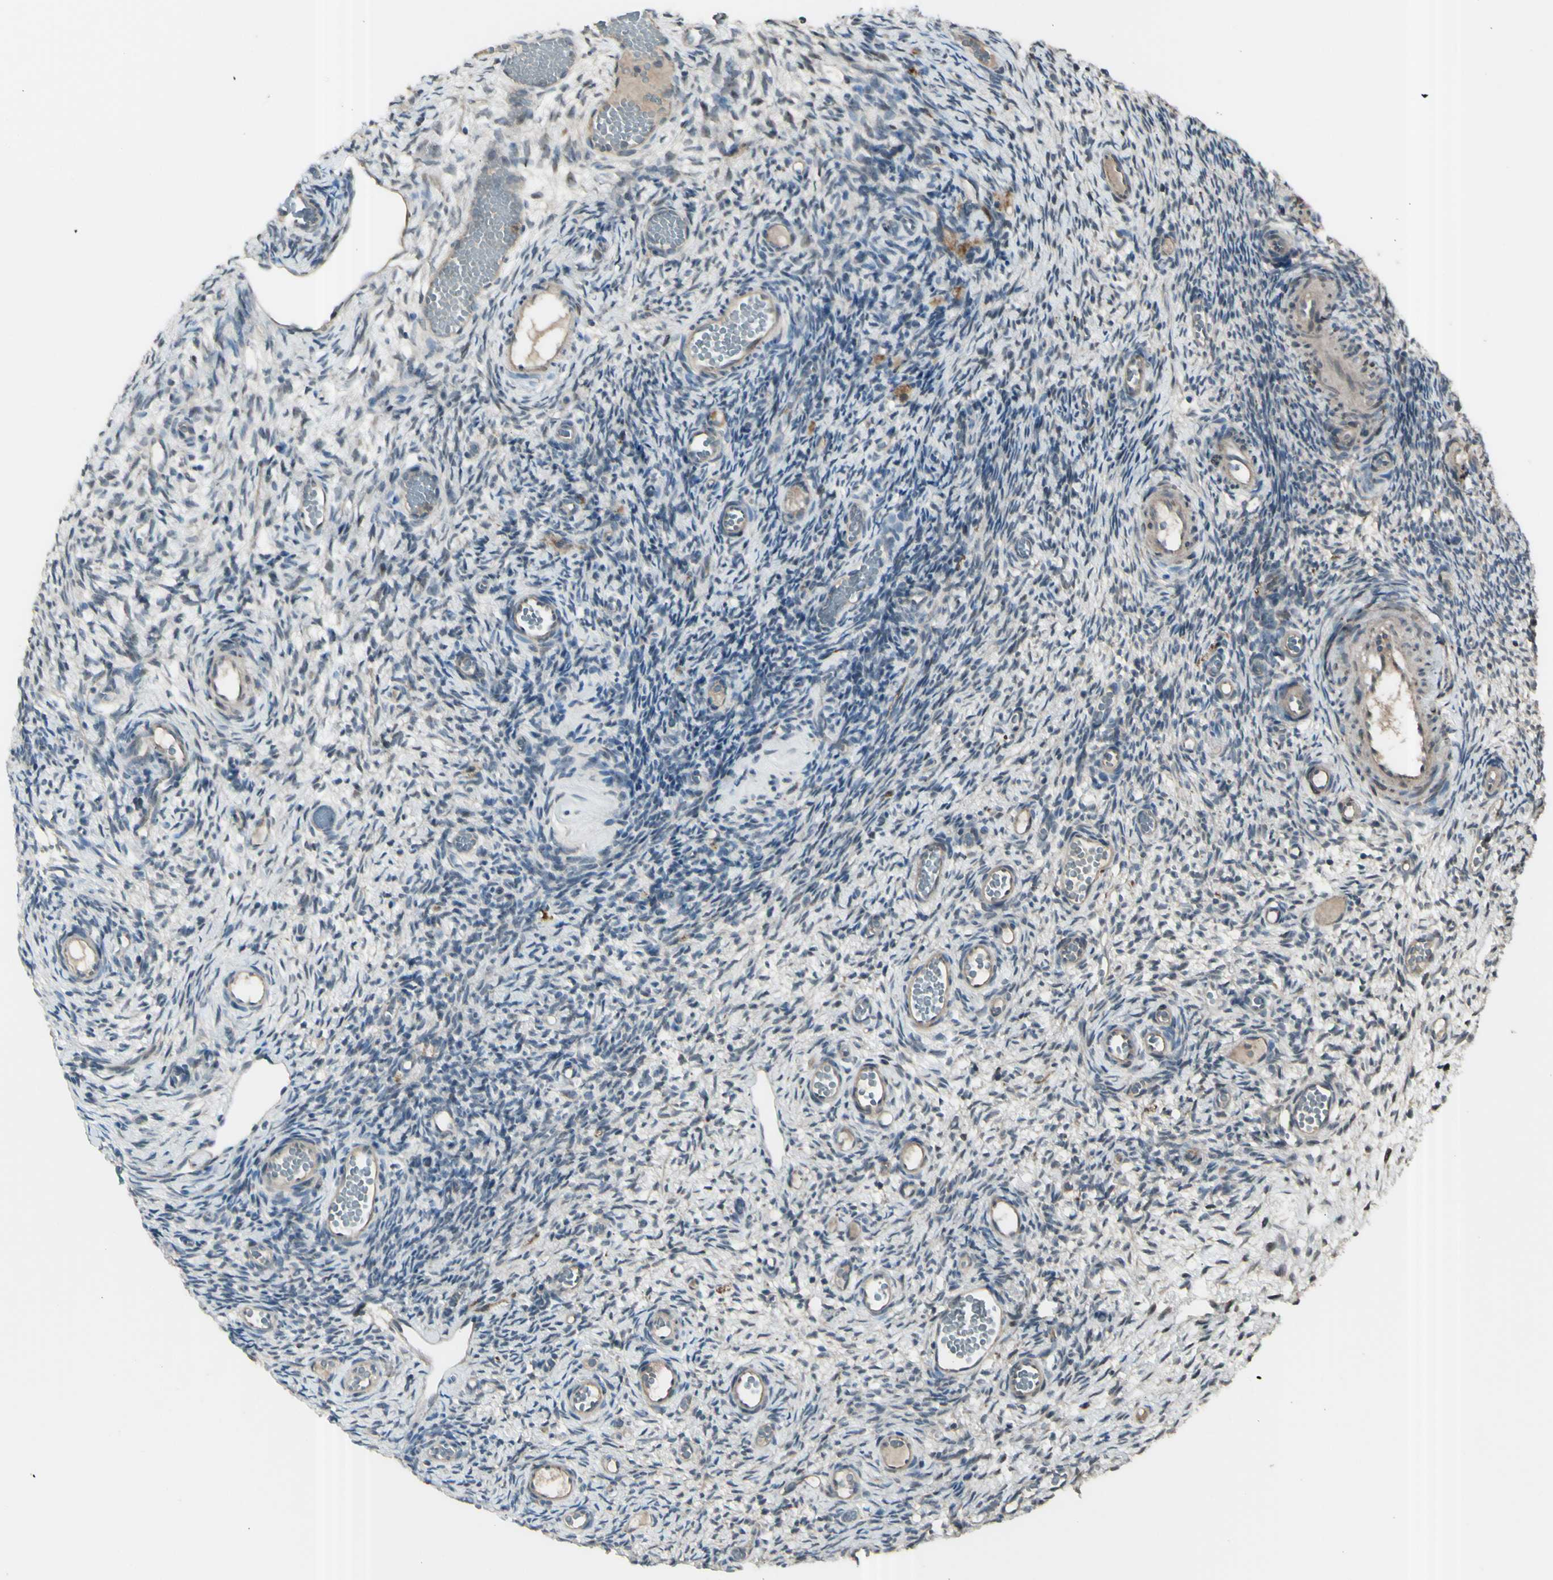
{"staining": {"intensity": "negative", "quantity": "none", "location": "none"}, "tissue": "ovary", "cell_type": "Ovarian stroma cells", "image_type": "normal", "snomed": [{"axis": "morphology", "description": "Normal tissue, NOS"}, {"axis": "topography", "description": "Ovary"}], "caption": "Immunohistochemical staining of normal ovary demonstrates no significant staining in ovarian stroma cells. (DAB (3,3'-diaminobenzidine) immunohistochemistry, high magnification).", "gene": "GNAS", "patient": {"sex": "female", "age": 35}}